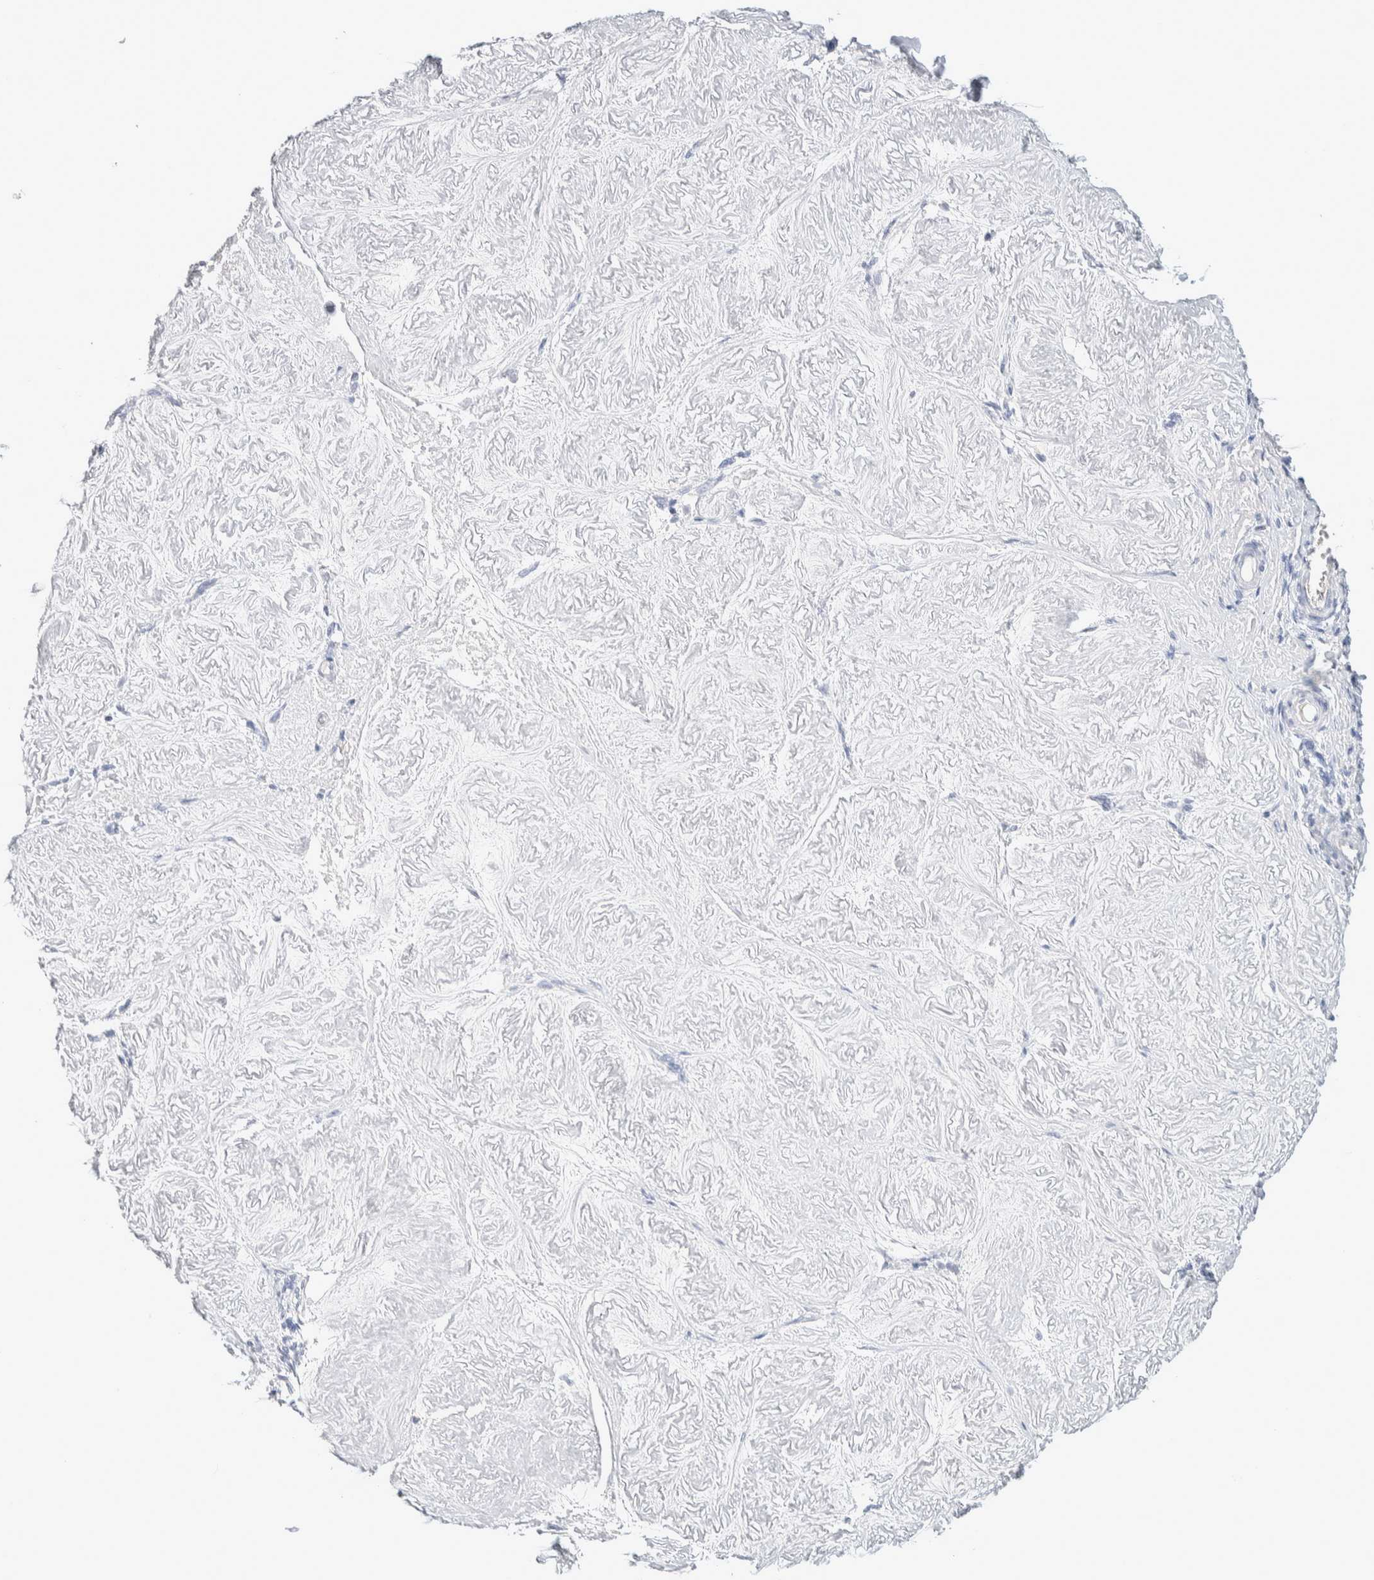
{"staining": {"intensity": "negative", "quantity": "none", "location": "none"}, "tissue": "adipose tissue", "cell_type": "Adipocytes", "image_type": "normal", "snomed": [{"axis": "morphology", "description": "Normal tissue, NOS"}, {"axis": "topography", "description": "Vascular tissue"}, {"axis": "topography", "description": "Fallopian tube"}, {"axis": "topography", "description": "Ovary"}], "caption": "This is a photomicrograph of immunohistochemistry staining of unremarkable adipose tissue, which shows no positivity in adipocytes.", "gene": "GDA", "patient": {"sex": "female", "age": 67}}